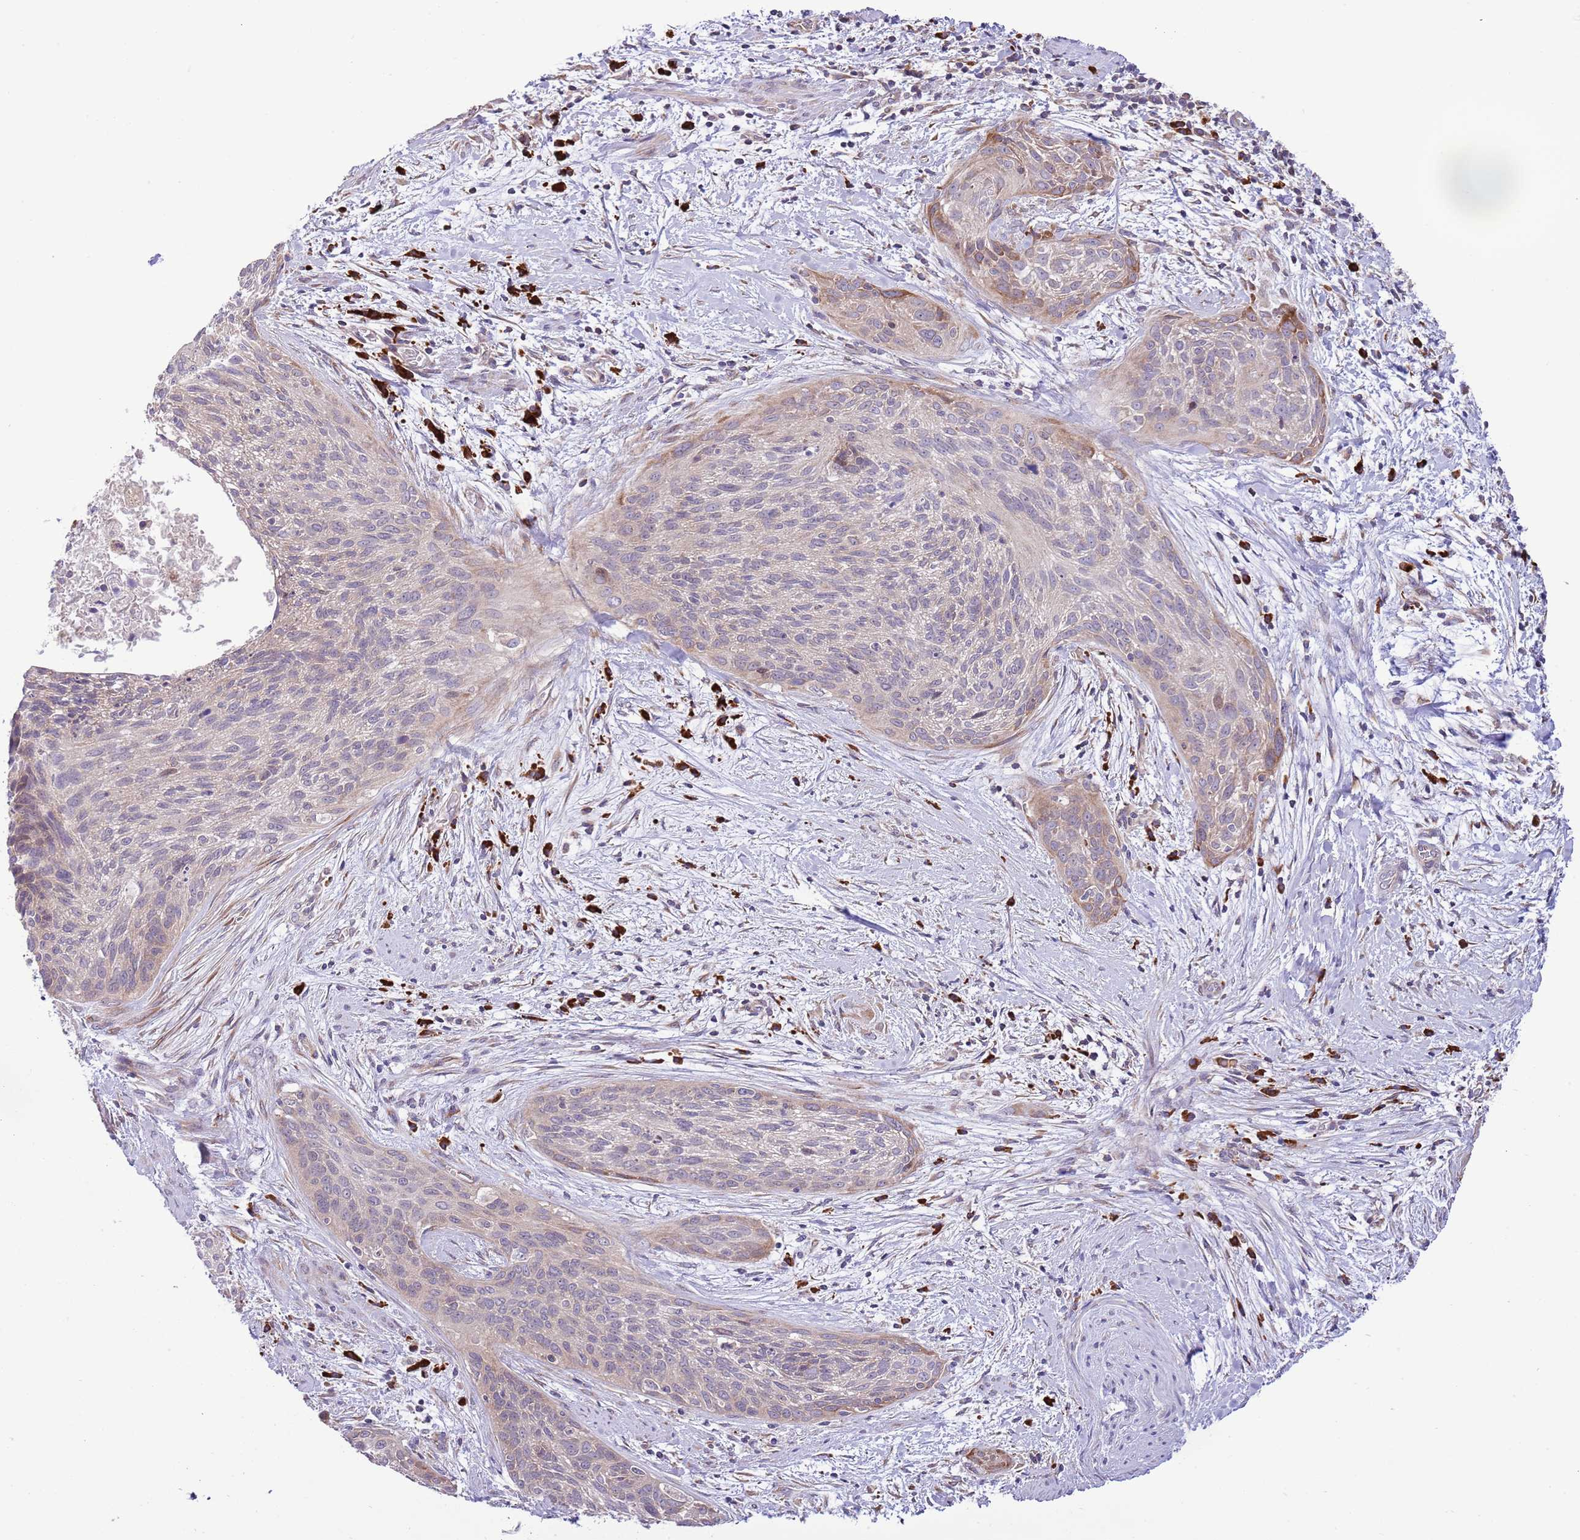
{"staining": {"intensity": "weak", "quantity": "<25%", "location": "cytoplasmic/membranous"}, "tissue": "cervical cancer", "cell_type": "Tumor cells", "image_type": "cancer", "snomed": [{"axis": "morphology", "description": "Squamous cell carcinoma, NOS"}, {"axis": "topography", "description": "Cervix"}], "caption": "Tumor cells show no significant expression in cervical squamous cell carcinoma.", "gene": "DAND5", "patient": {"sex": "female", "age": 55}}